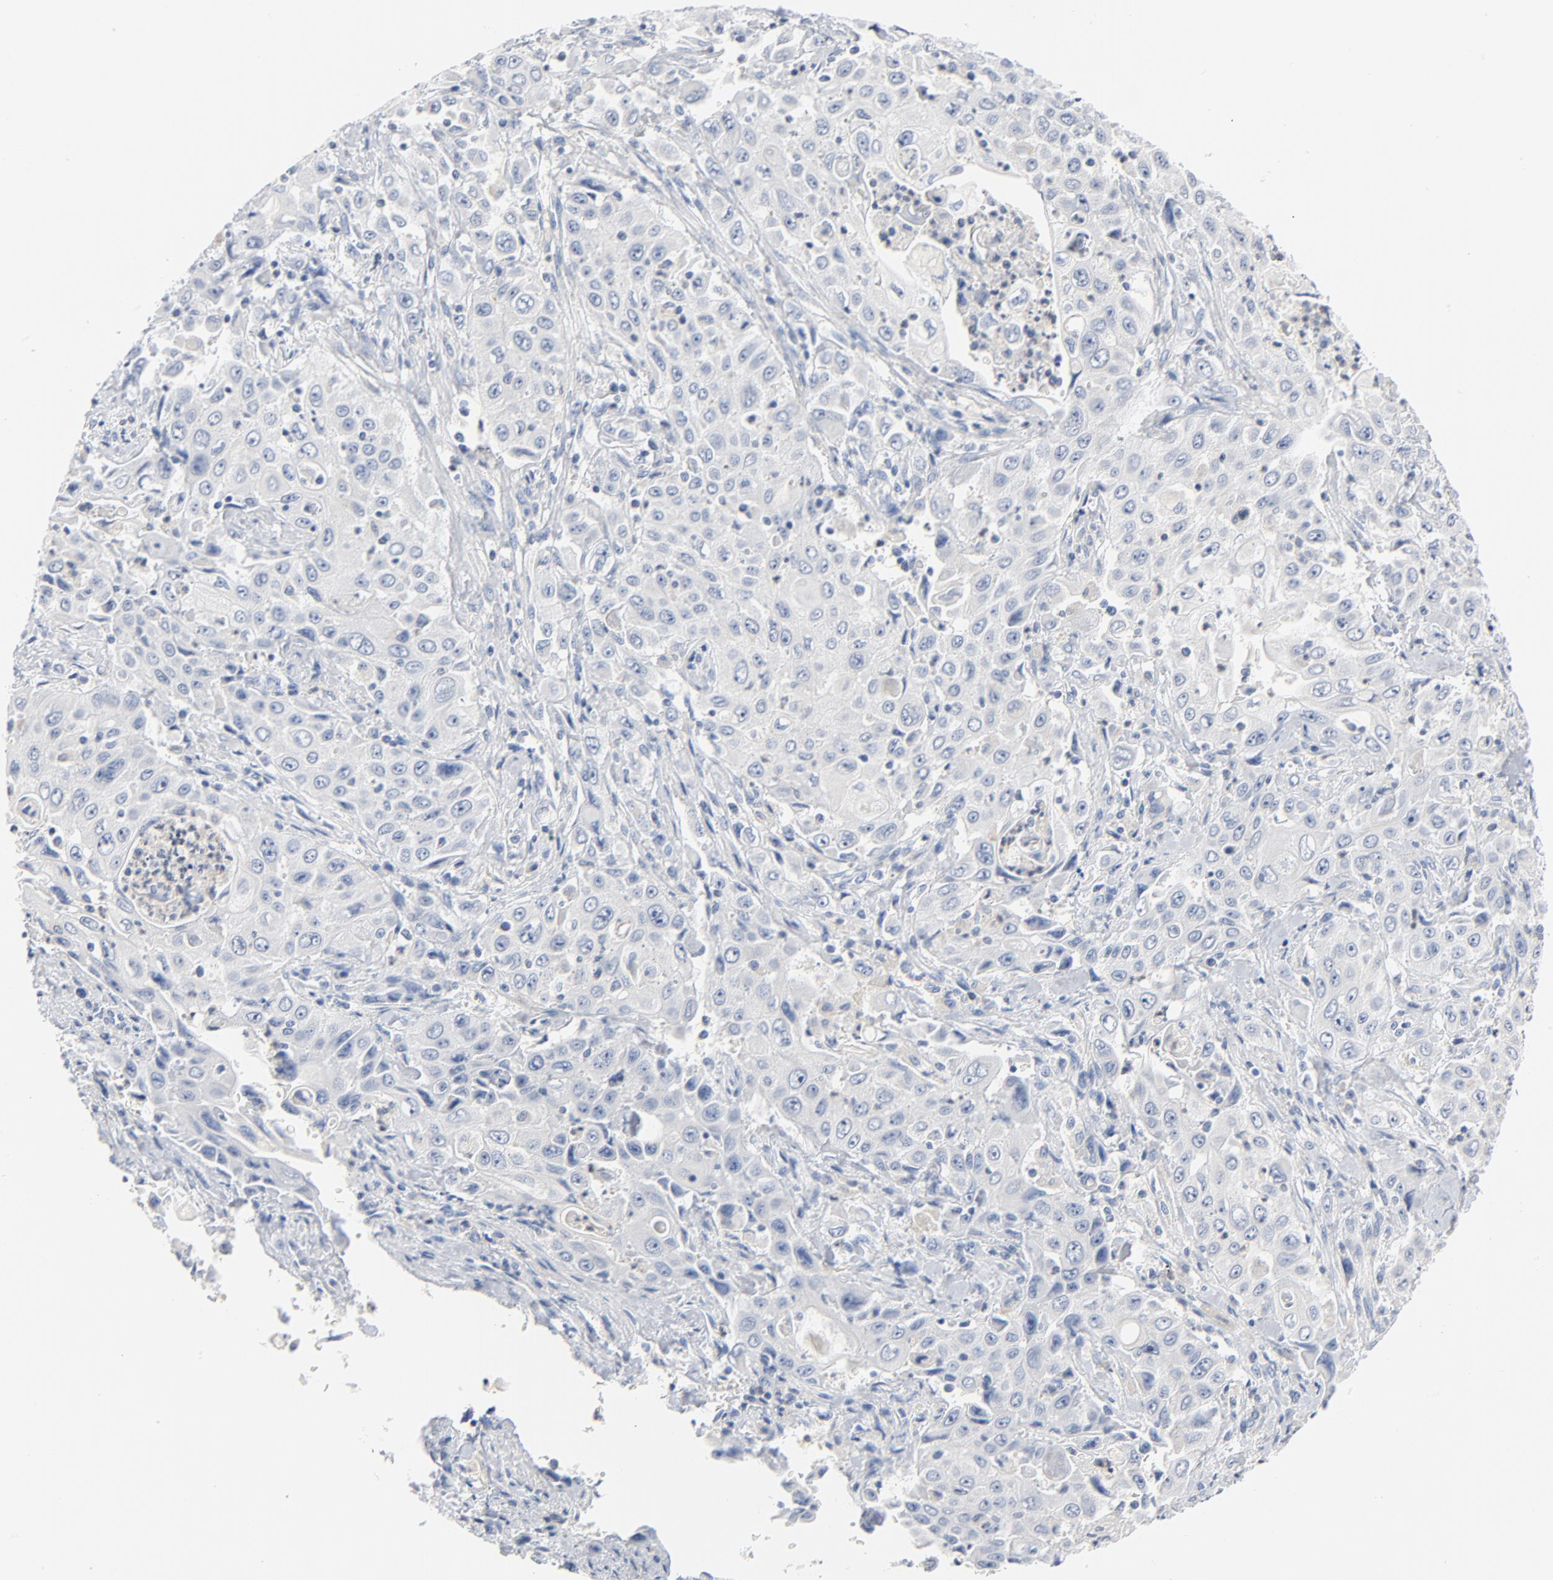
{"staining": {"intensity": "negative", "quantity": "none", "location": "none"}, "tissue": "pancreatic cancer", "cell_type": "Tumor cells", "image_type": "cancer", "snomed": [{"axis": "morphology", "description": "Adenocarcinoma, NOS"}, {"axis": "topography", "description": "Pancreas"}], "caption": "Protein analysis of pancreatic adenocarcinoma exhibits no significant staining in tumor cells.", "gene": "IFT43", "patient": {"sex": "male", "age": 70}}